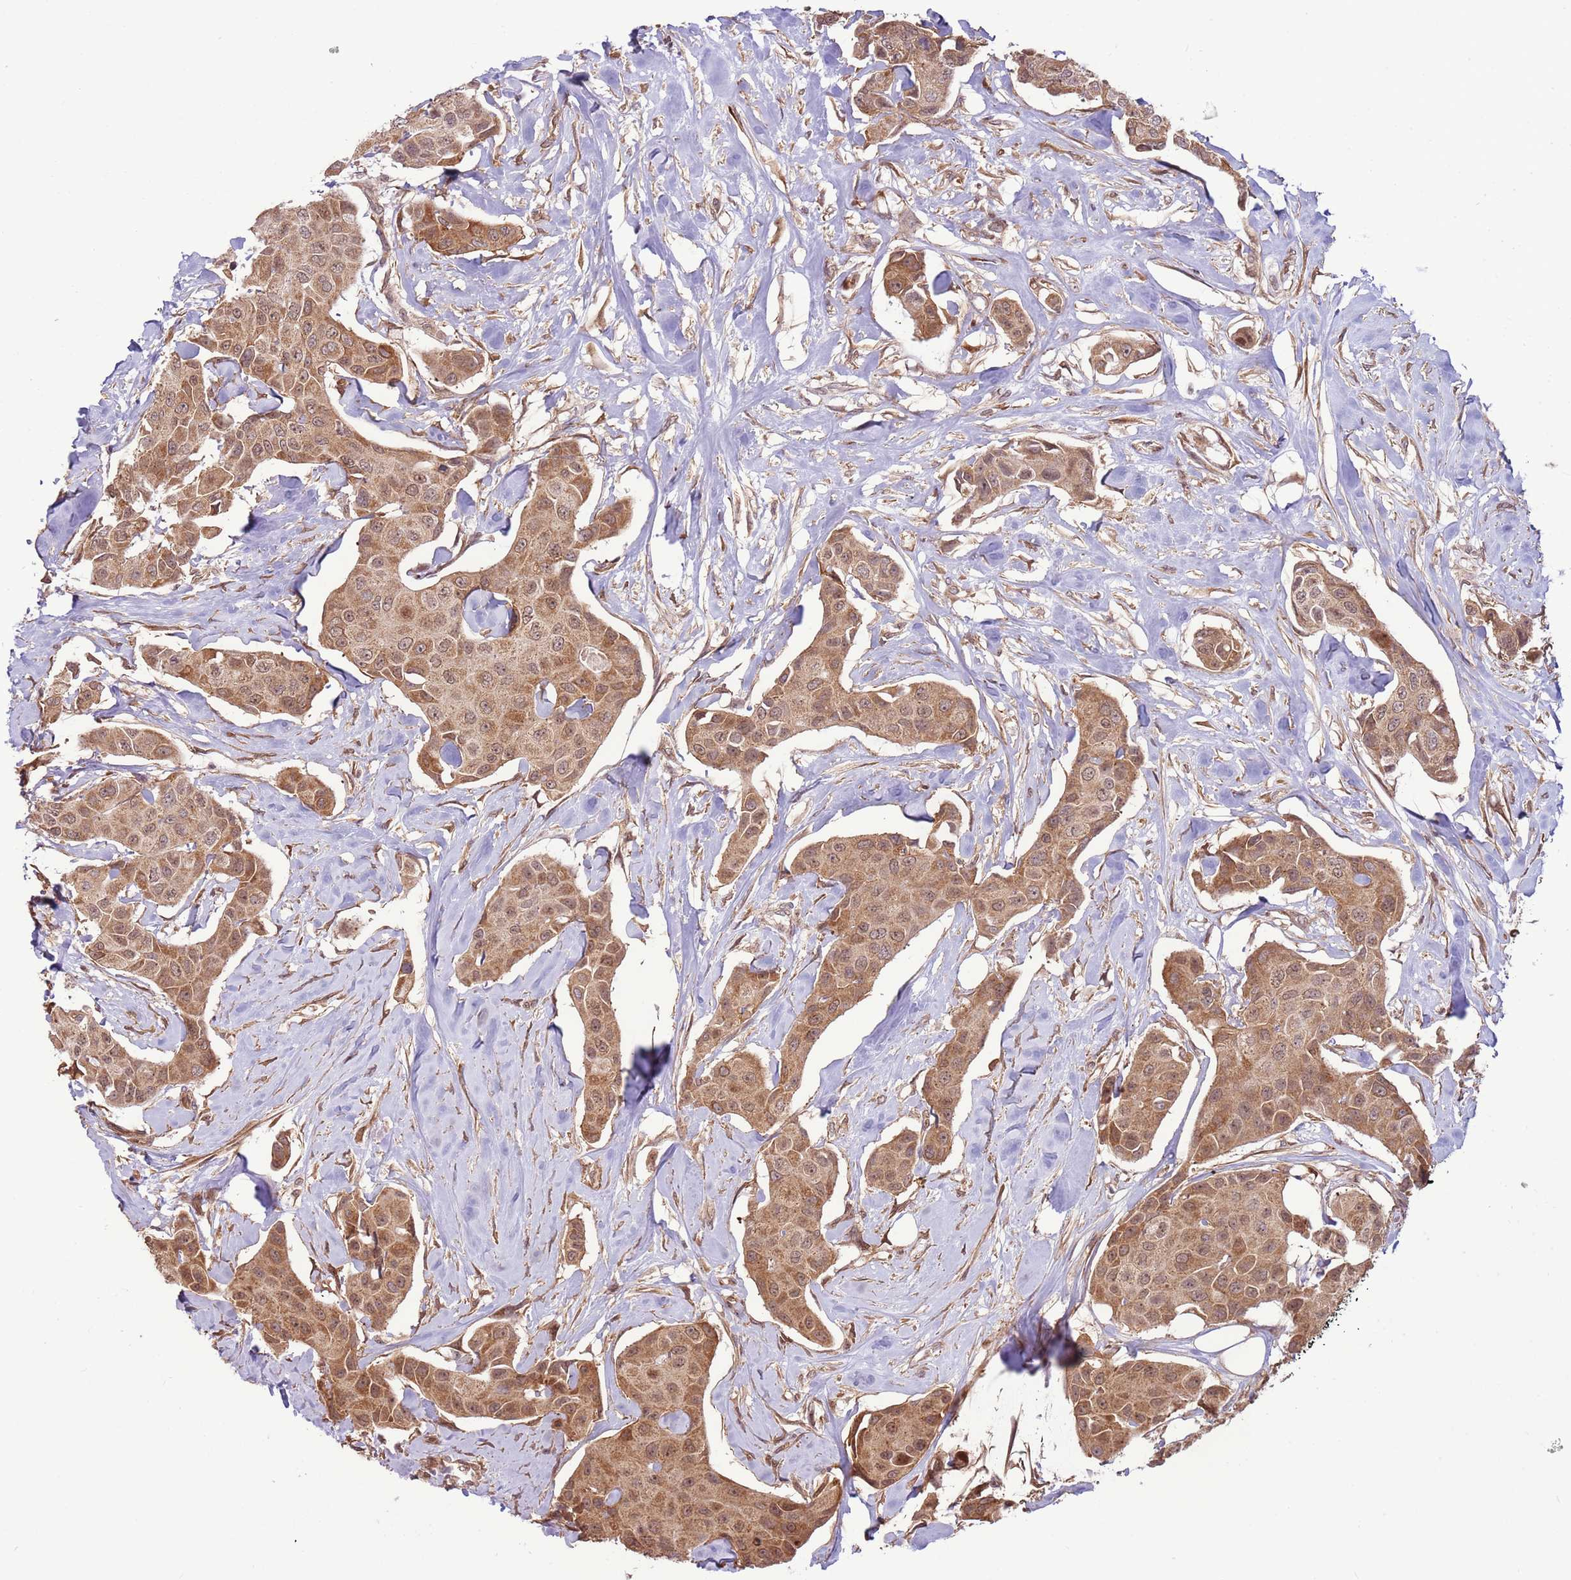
{"staining": {"intensity": "moderate", "quantity": ">75%", "location": "cytoplasmic/membranous,nuclear"}, "tissue": "breast cancer", "cell_type": "Tumor cells", "image_type": "cancer", "snomed": [{"axis": "morphology", "description": "Duct carcinoma"}, {"axis": "topography", "description": "Breast"}, {"axis": "topography", "description": "Lymph node"}], "caption": "There is medium levels of moderate cytoplasmic/membranous and nuclear staining in tumor cells of breast cancer, as demonstrated by immunohistochemical staining (brown color).", "gene": "DCAF4", "patient": {"sex": "female", "age": 80}}